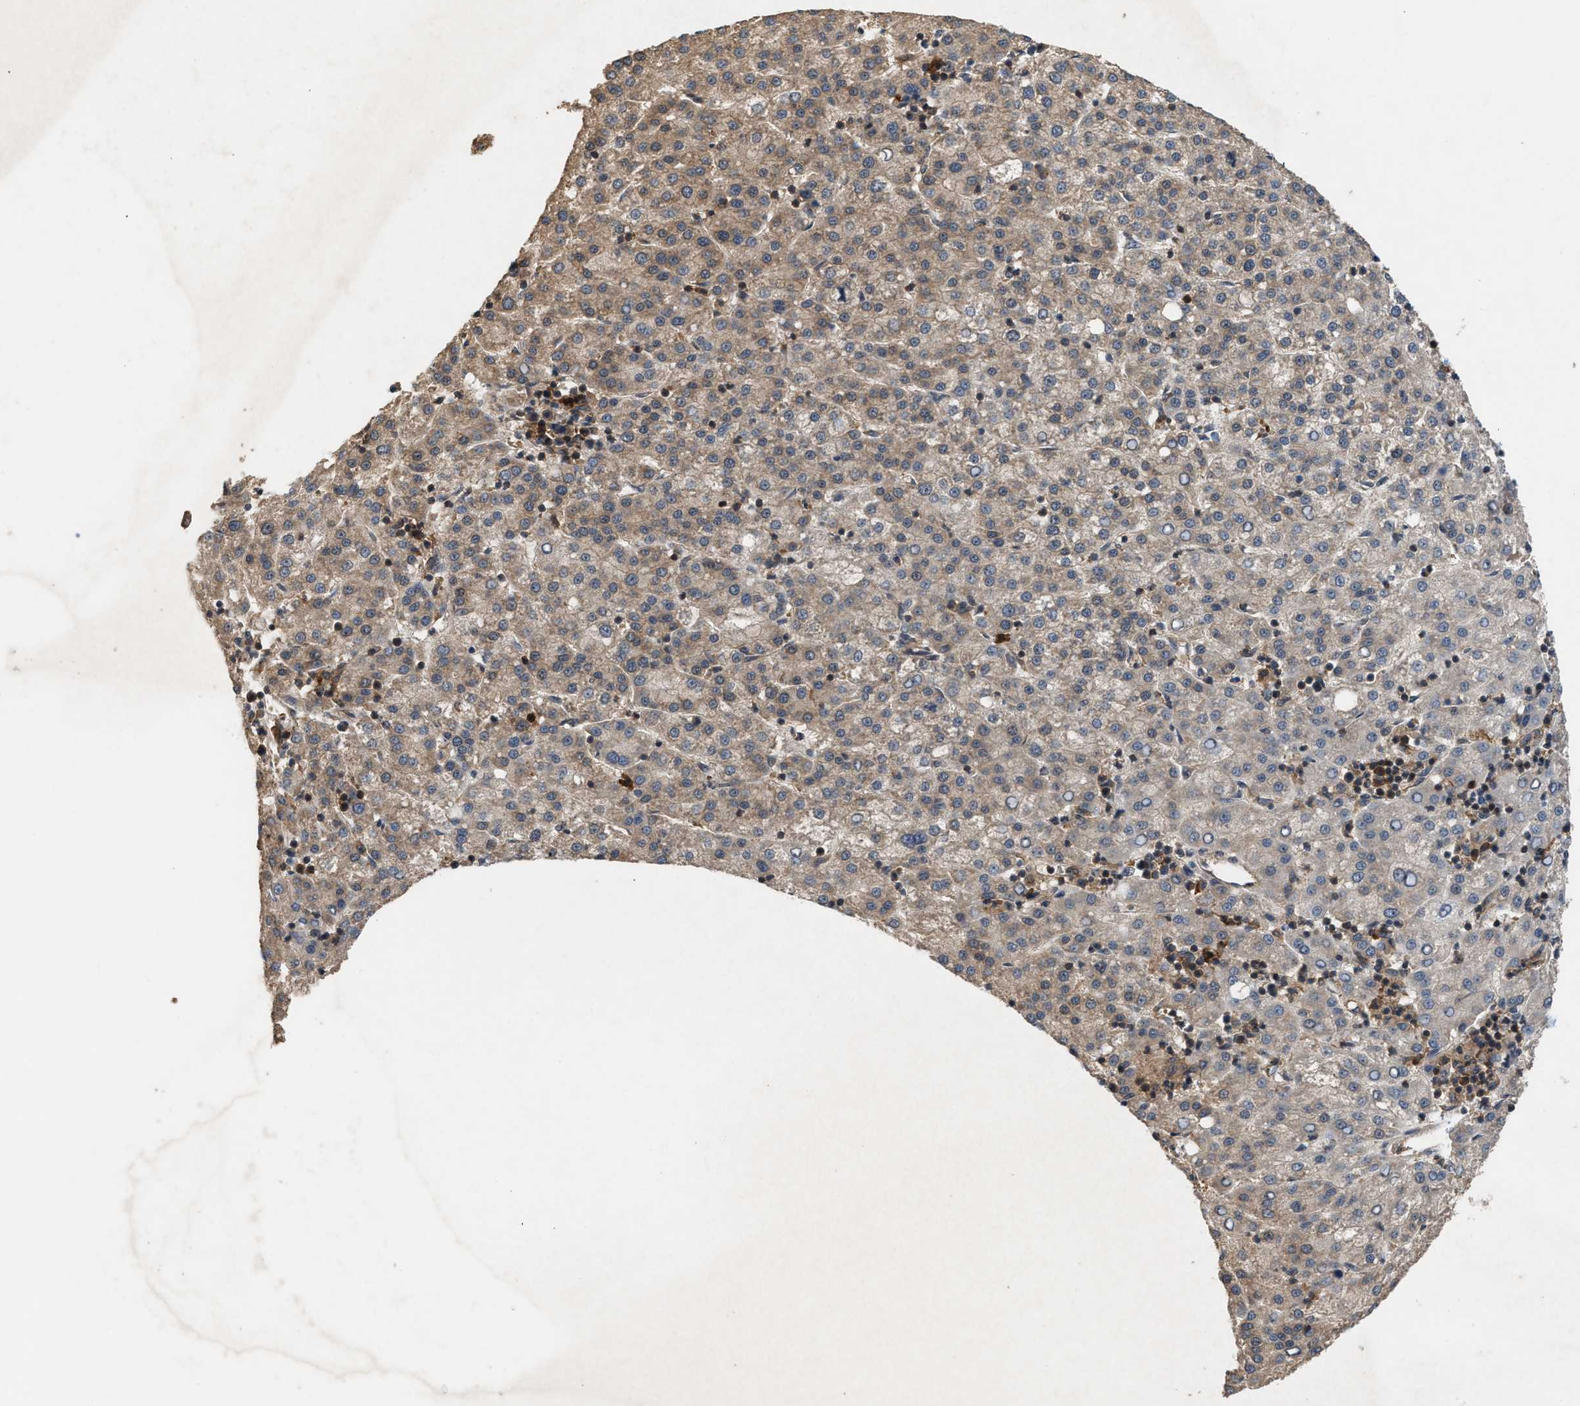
{"staining": {"intensity": "weak", "quantity": ">75%", "location": "cytoplasmic/membranous"}, "tissue": "liver cancer", "cell_type": "Tumor cells", "image_type": "cancer", "snomed": [{"axis": "morphology", "description": "Carcinoma, Hepatocellular, NOS"}, {"axis": "topography", "description": "Liver"}], "caption": "Weak cytoplasmic/membranous expression is identified in approximately >75% of tumor cells in liver cancer. The protein is stained brown, and the nuclei are stained in blue (DAB (3,3'-diaminobenzidine) IHC with brightfield microscopy, high magnification).", "gene": "OXSR1", "patient": {"sex": "female", "age": 58}}